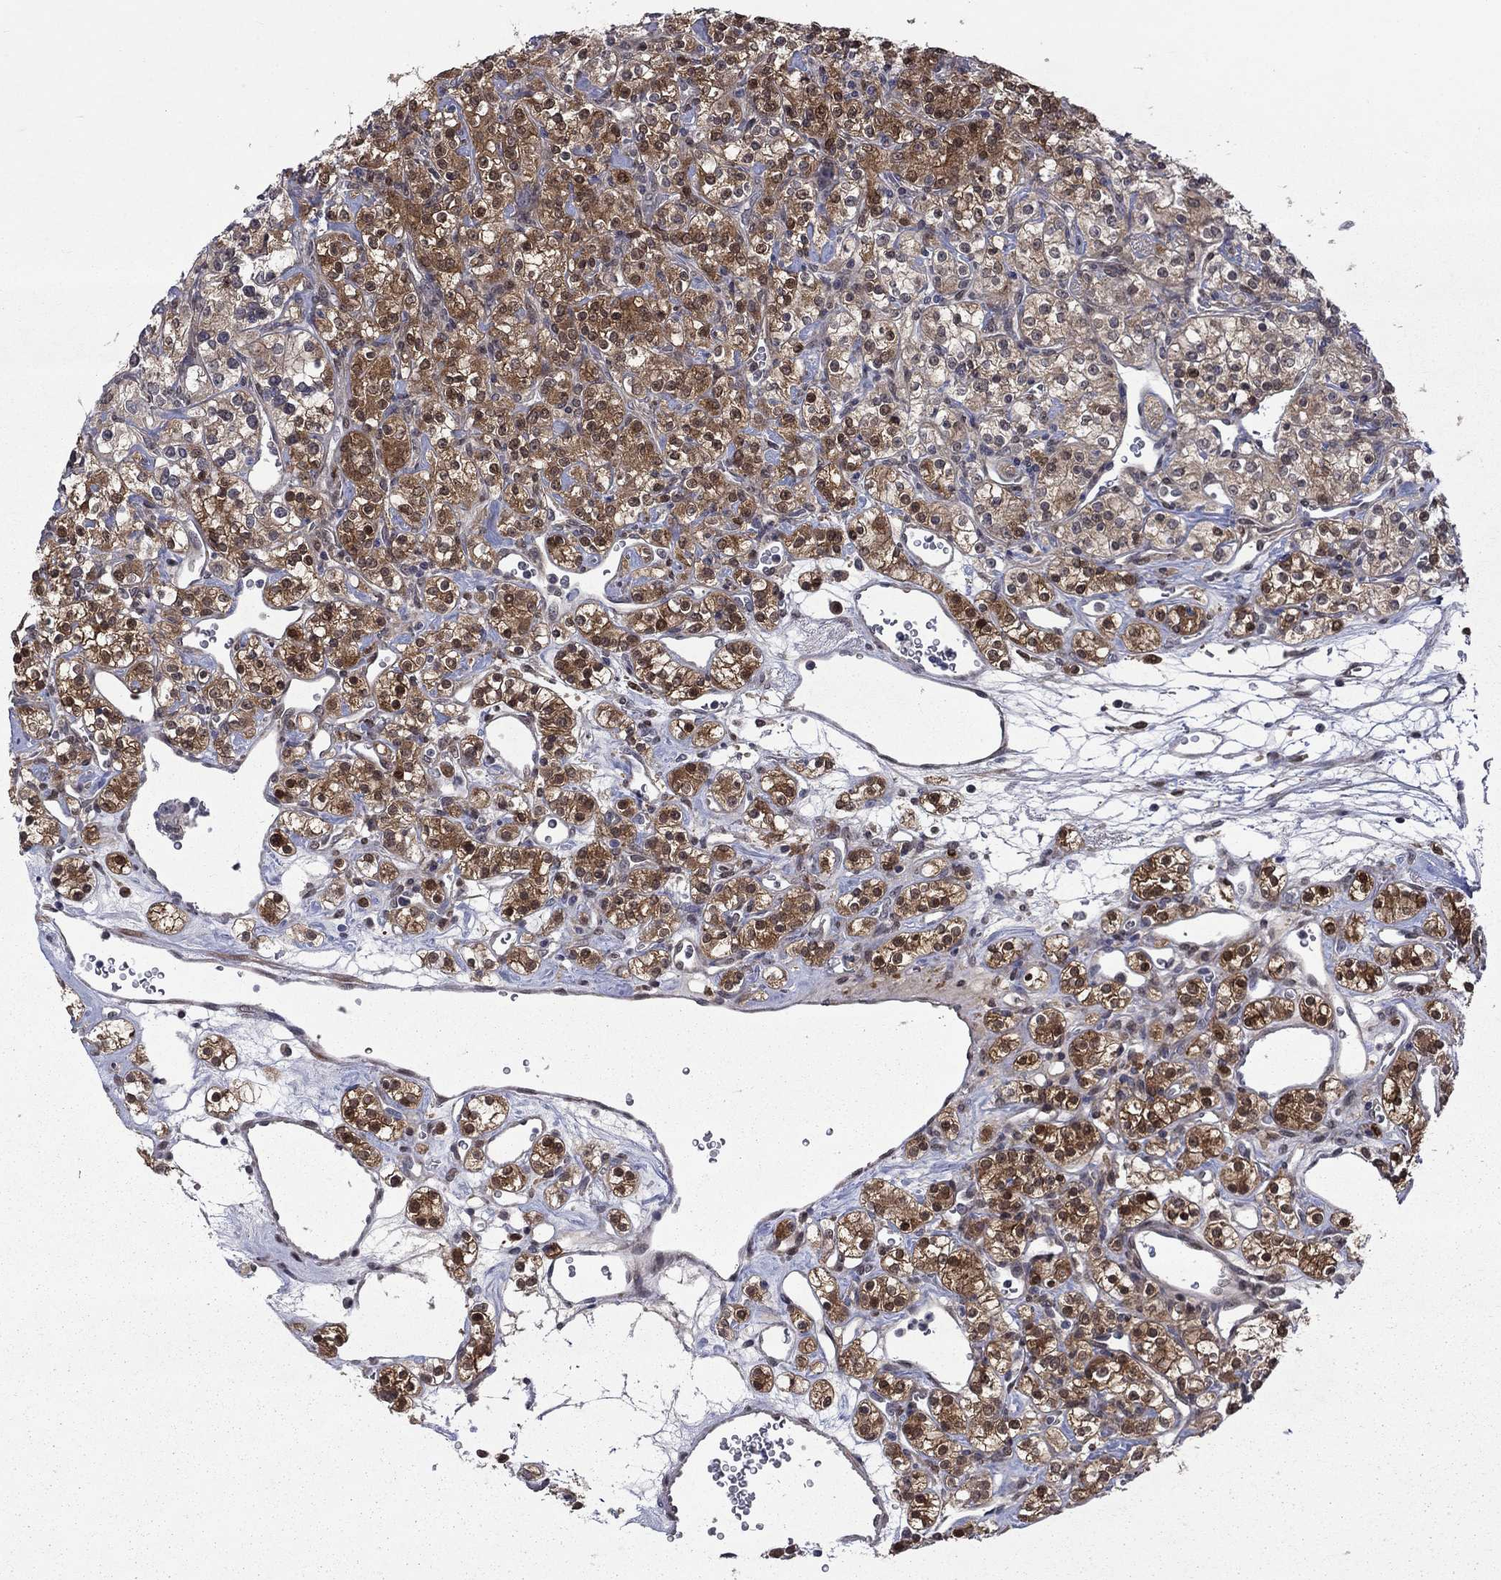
{"staining": {"intensity": "strong", "quantity": ">75%", "location": "cytoplasmic/membranous,nuclear"}, "tissue": "renal cancer", "cell_type": "Tumor cells", "image_type": "cancer", "snomed": [{"axis": "morphology", "description": "Adenocarcinoma, NOS"}, {"axis": "topography", "description": "Kidney"}], "caption": "Strong cytoplasmic/membranous and nuclear expression for a protein is present in approximately >75% of tumor cells of renal adenocarcinoma using immunohistochemistry.", "gene": "CBR1", "patient": {"sex": "male", "age": 77}}